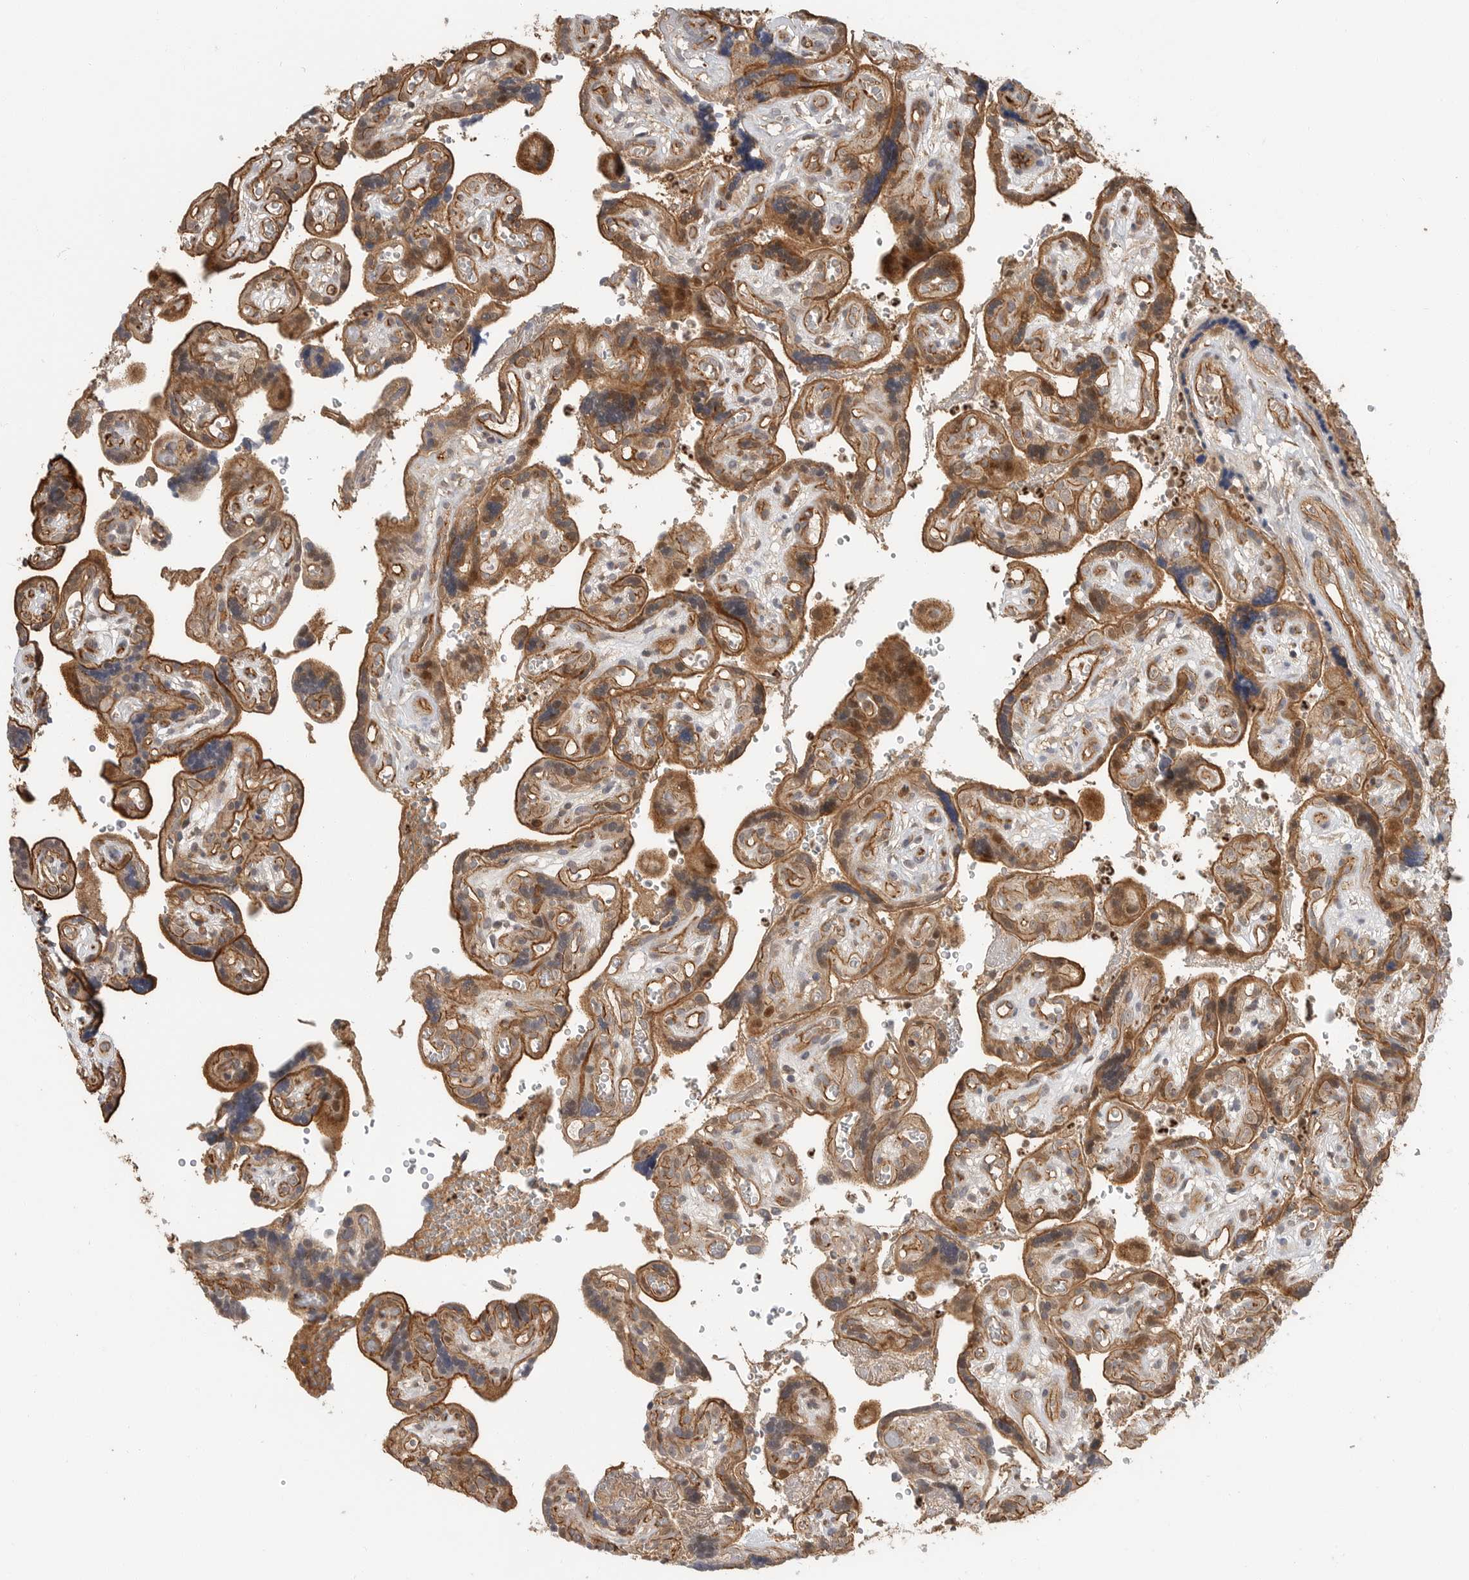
{"staining": {"intensity": "moderate", "quantity": ">75%", "location": "cytoplasmic/membranous,nuclear"}, "tissue": "placenta", "cell_type": "Decidual cells", "image_type": "normal", "snomed": [{"axis": "morphology", "description": "Normal tissue, NOS"}, {"axis": "topography", "description": "Placenta"}], "caption": "Decidual cells demonstrate medium levels of moderate cytoplasmic/membranous,nuclear positivity in about >75% of cells in benign human placenta.", "gene": "STRAP", "patient": {"sex": "female", "age": 30}}